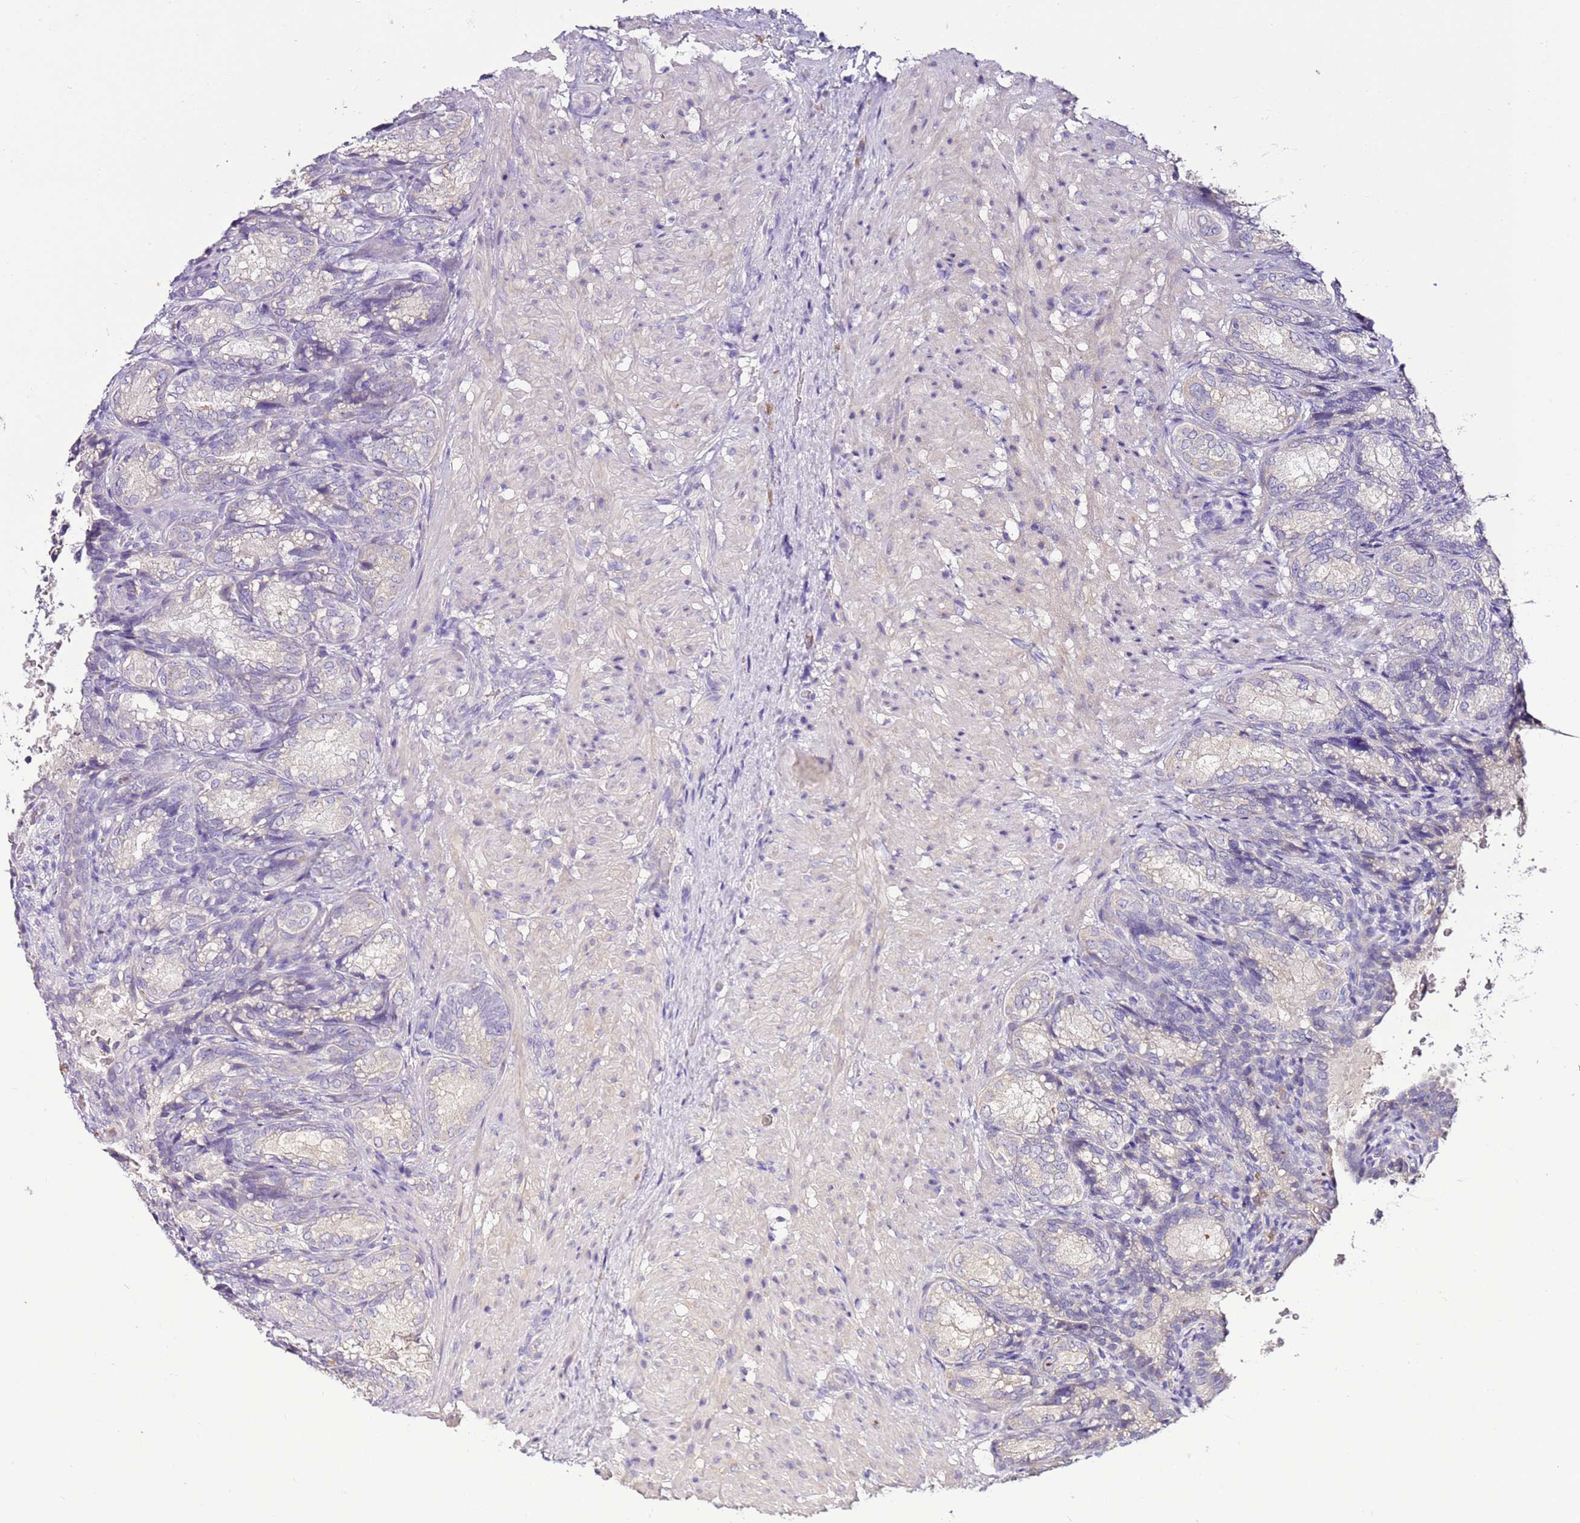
{"staining": {"intensity": "negative", "quantity": "none", "location": "none"}, "tissue": "seminal vesicle", "cell_type": "Glandular cells", "image_type": "normal", "snomed": [{"axis": "morphology", "description": "Normal tissue, NOS"}, {"axis": "topography", "description": "Seminal veicle"}], "caption": "A high-resolution photomicrograph shows IHC staining of unremarkable seminal vesicle, which displays no significant staining in glandular cells.", "gene": "IL2RG", "patient": {"sex": "male", "age": 58}}